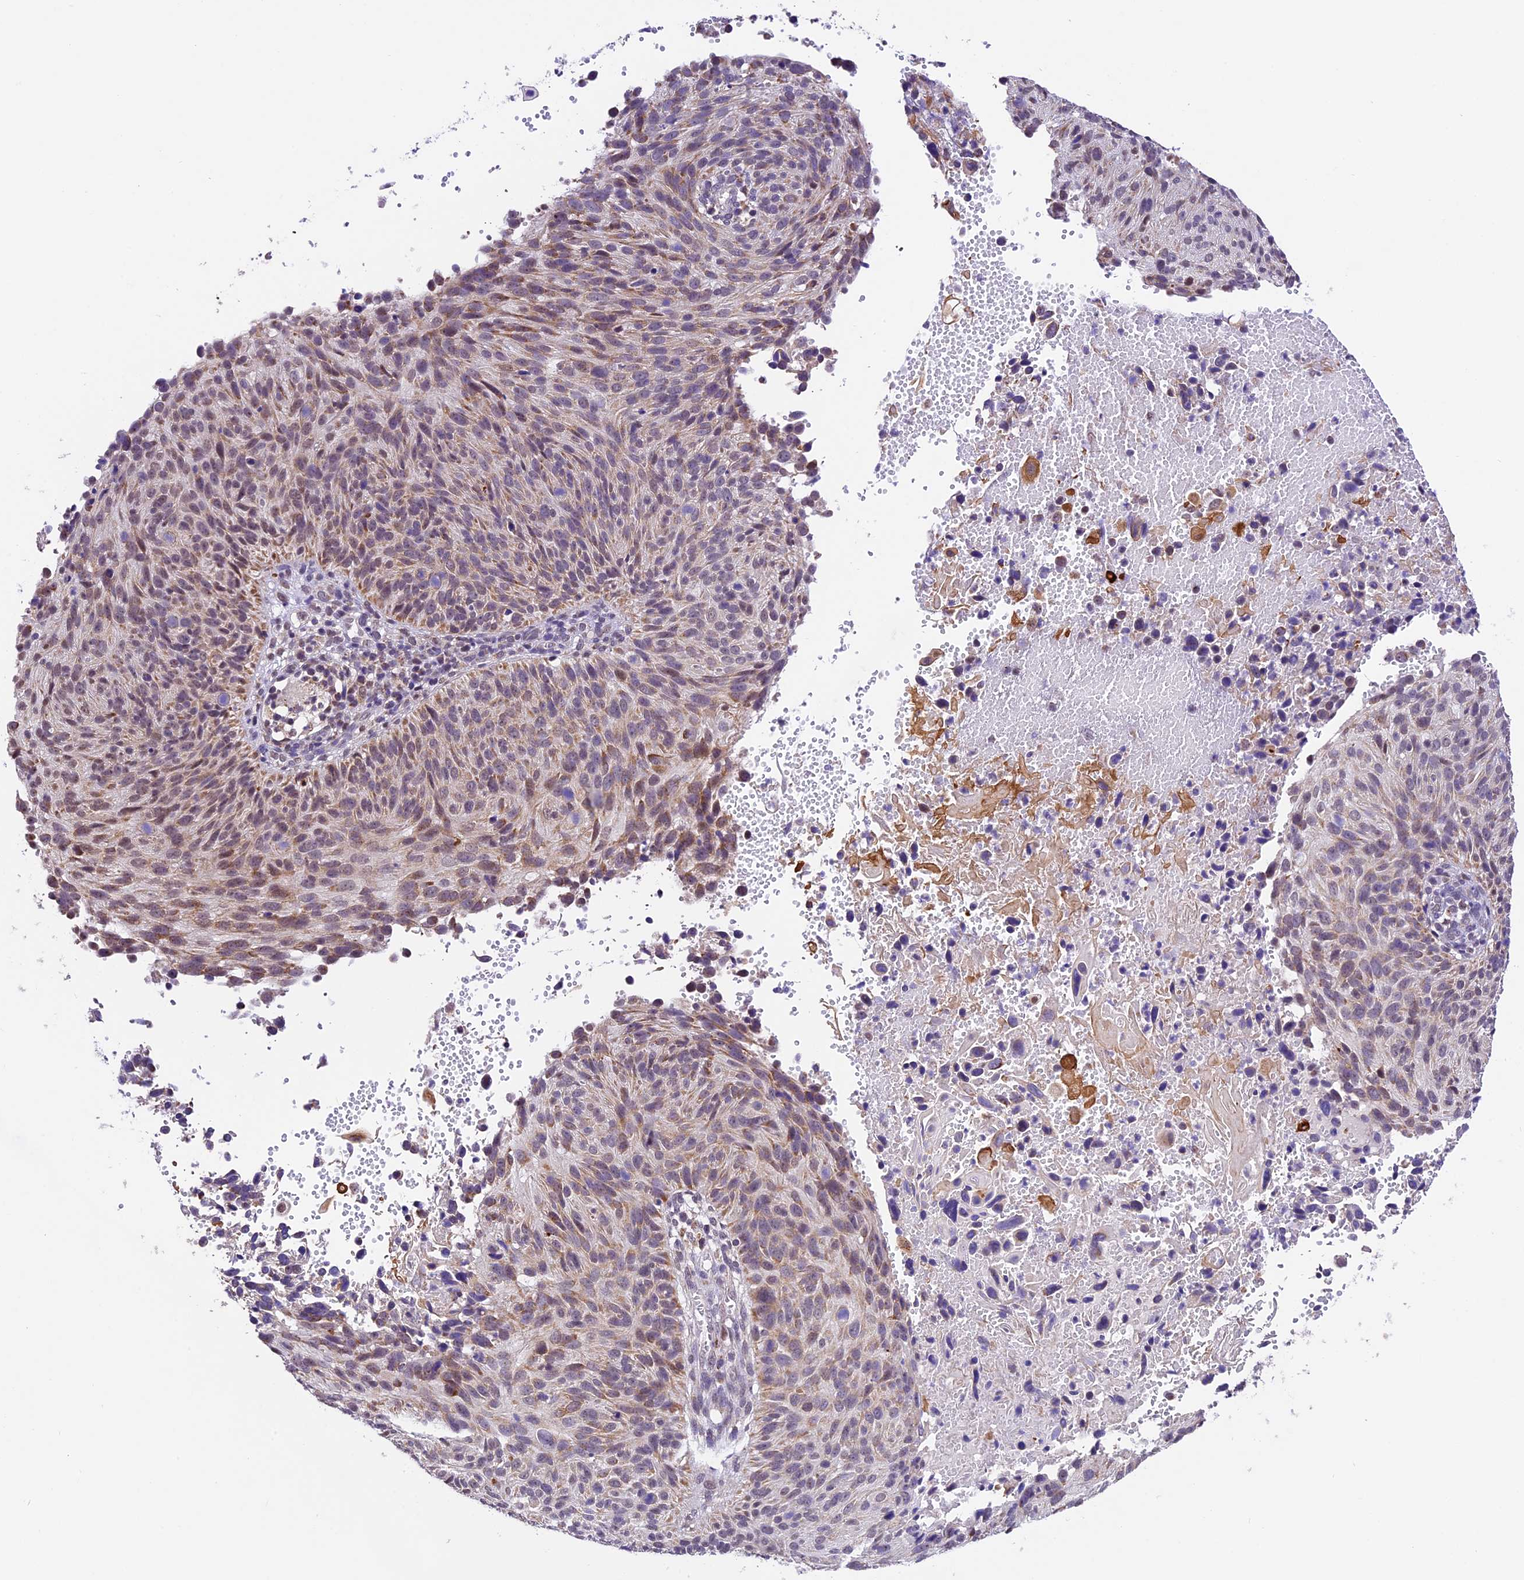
{"staining": {"intensity": "moderate", "quantity": "25%-75%", "location": "cytoplasmic/membranous,nuclear"}, "tissue": "cervical cancer", "cell_type": "Tumor cells", "image_type": "cancer", "snomed": [{"axis": "morphology", "description": "Squamous cell carcinoma, NOS"}, {"axis": "topography", "description": "Cervix"}], "caption": "Protein expression analysis of cervical cancer (squamous cell carcinoma) shows moderate cytoplasmic/membranous and nuclear expression in approximately 25%-75% of tumor cells. The protein is stained brown, and the nuclei are stained in blue (DAB (3,3'-diaminobenzidine) IHC with brightfield microscopy, high magnification).", "gene": "CARS2", "patient": {"sex": "female", "age": 74}}